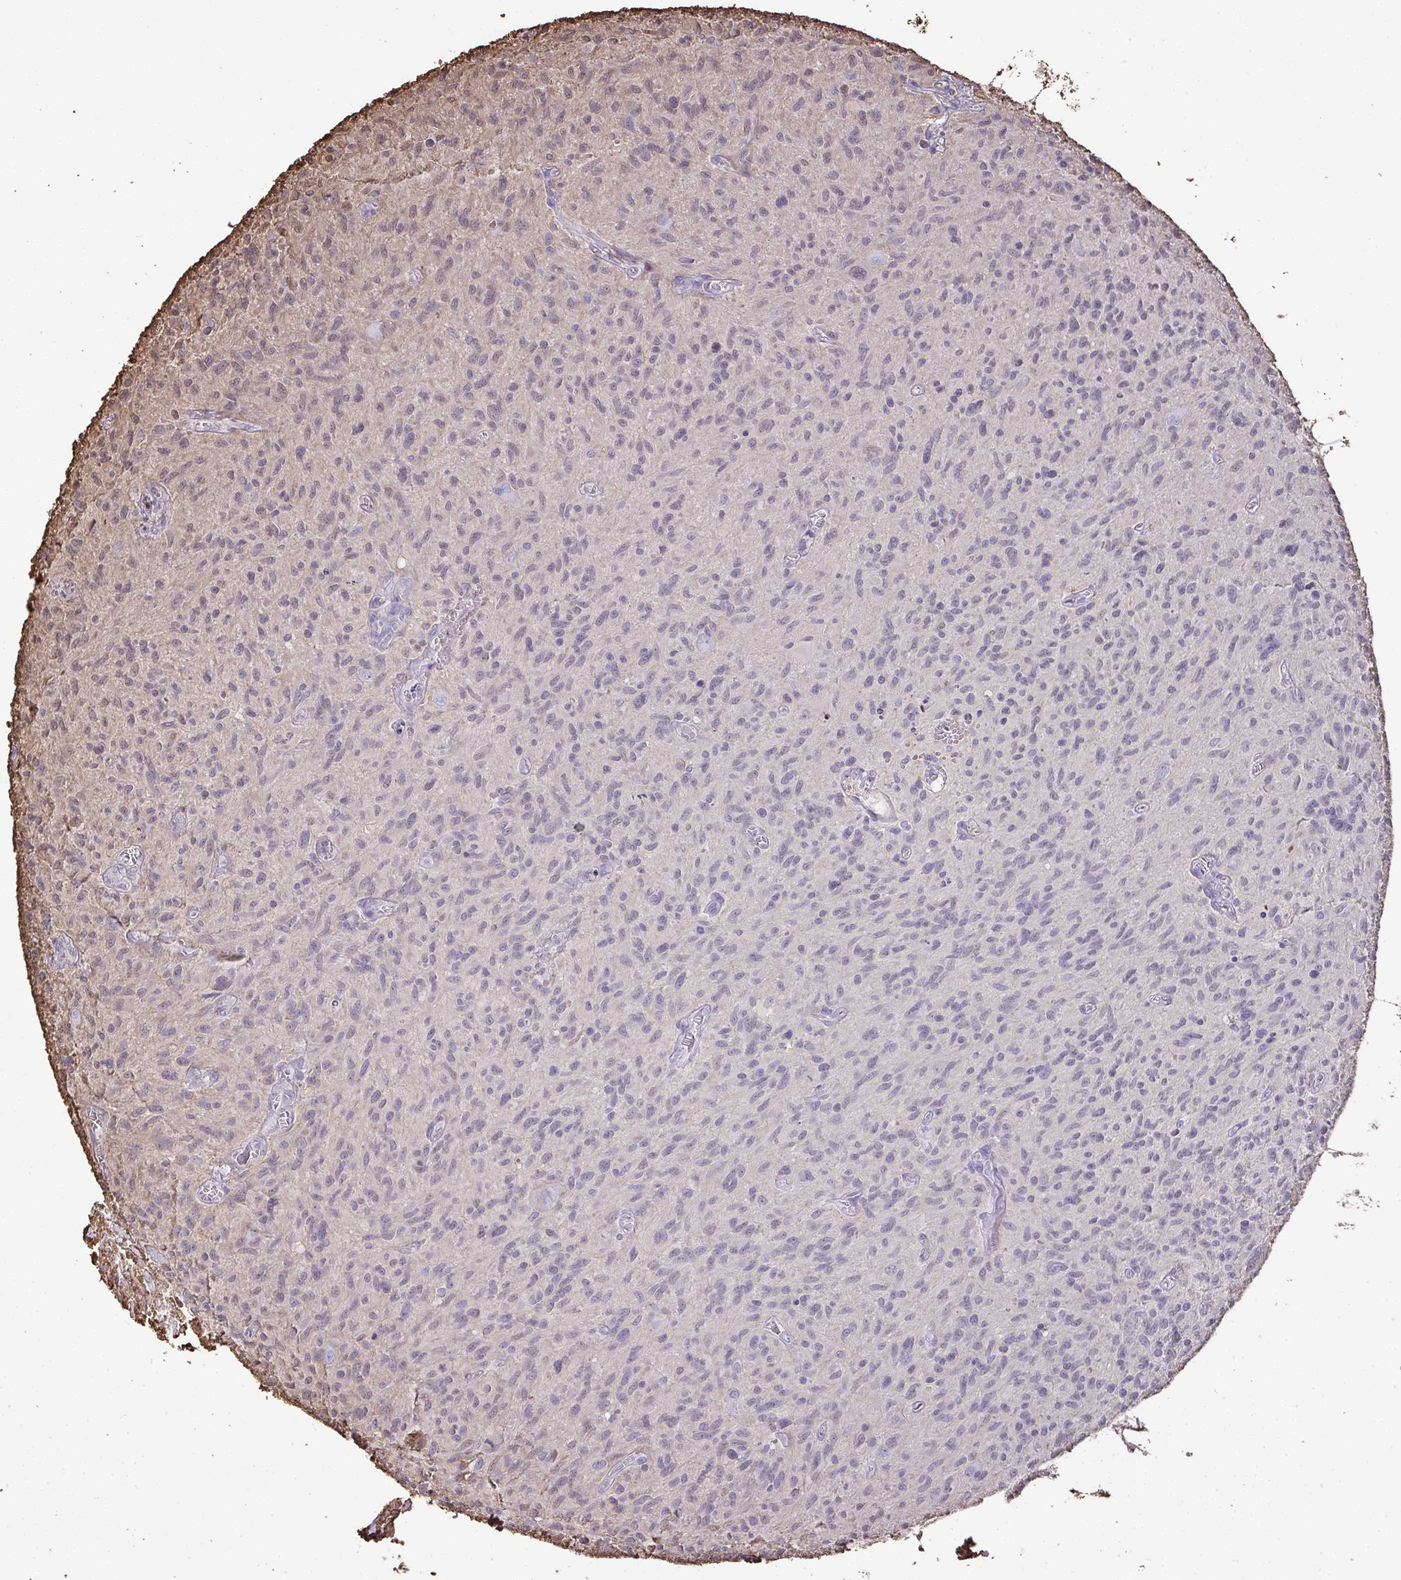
{"staining": {"intensity": "negative", "quantity": "none", "location": "none"}, "tissue": "glioma", "cell_type": "Tumor cells", "image_type": "cancer", "snomed": [{"axis": "morphology", "description": "Glioma, malignant, High grade"}, {"axis": "topography", "description": "Brain"}], "caption": "An immunohistochemistry micrograph of glioma is shown. There is no staining in tumor cells of glioma.", "gene": "ANXA5", "patient": {"sex": "male", "age": 75}}